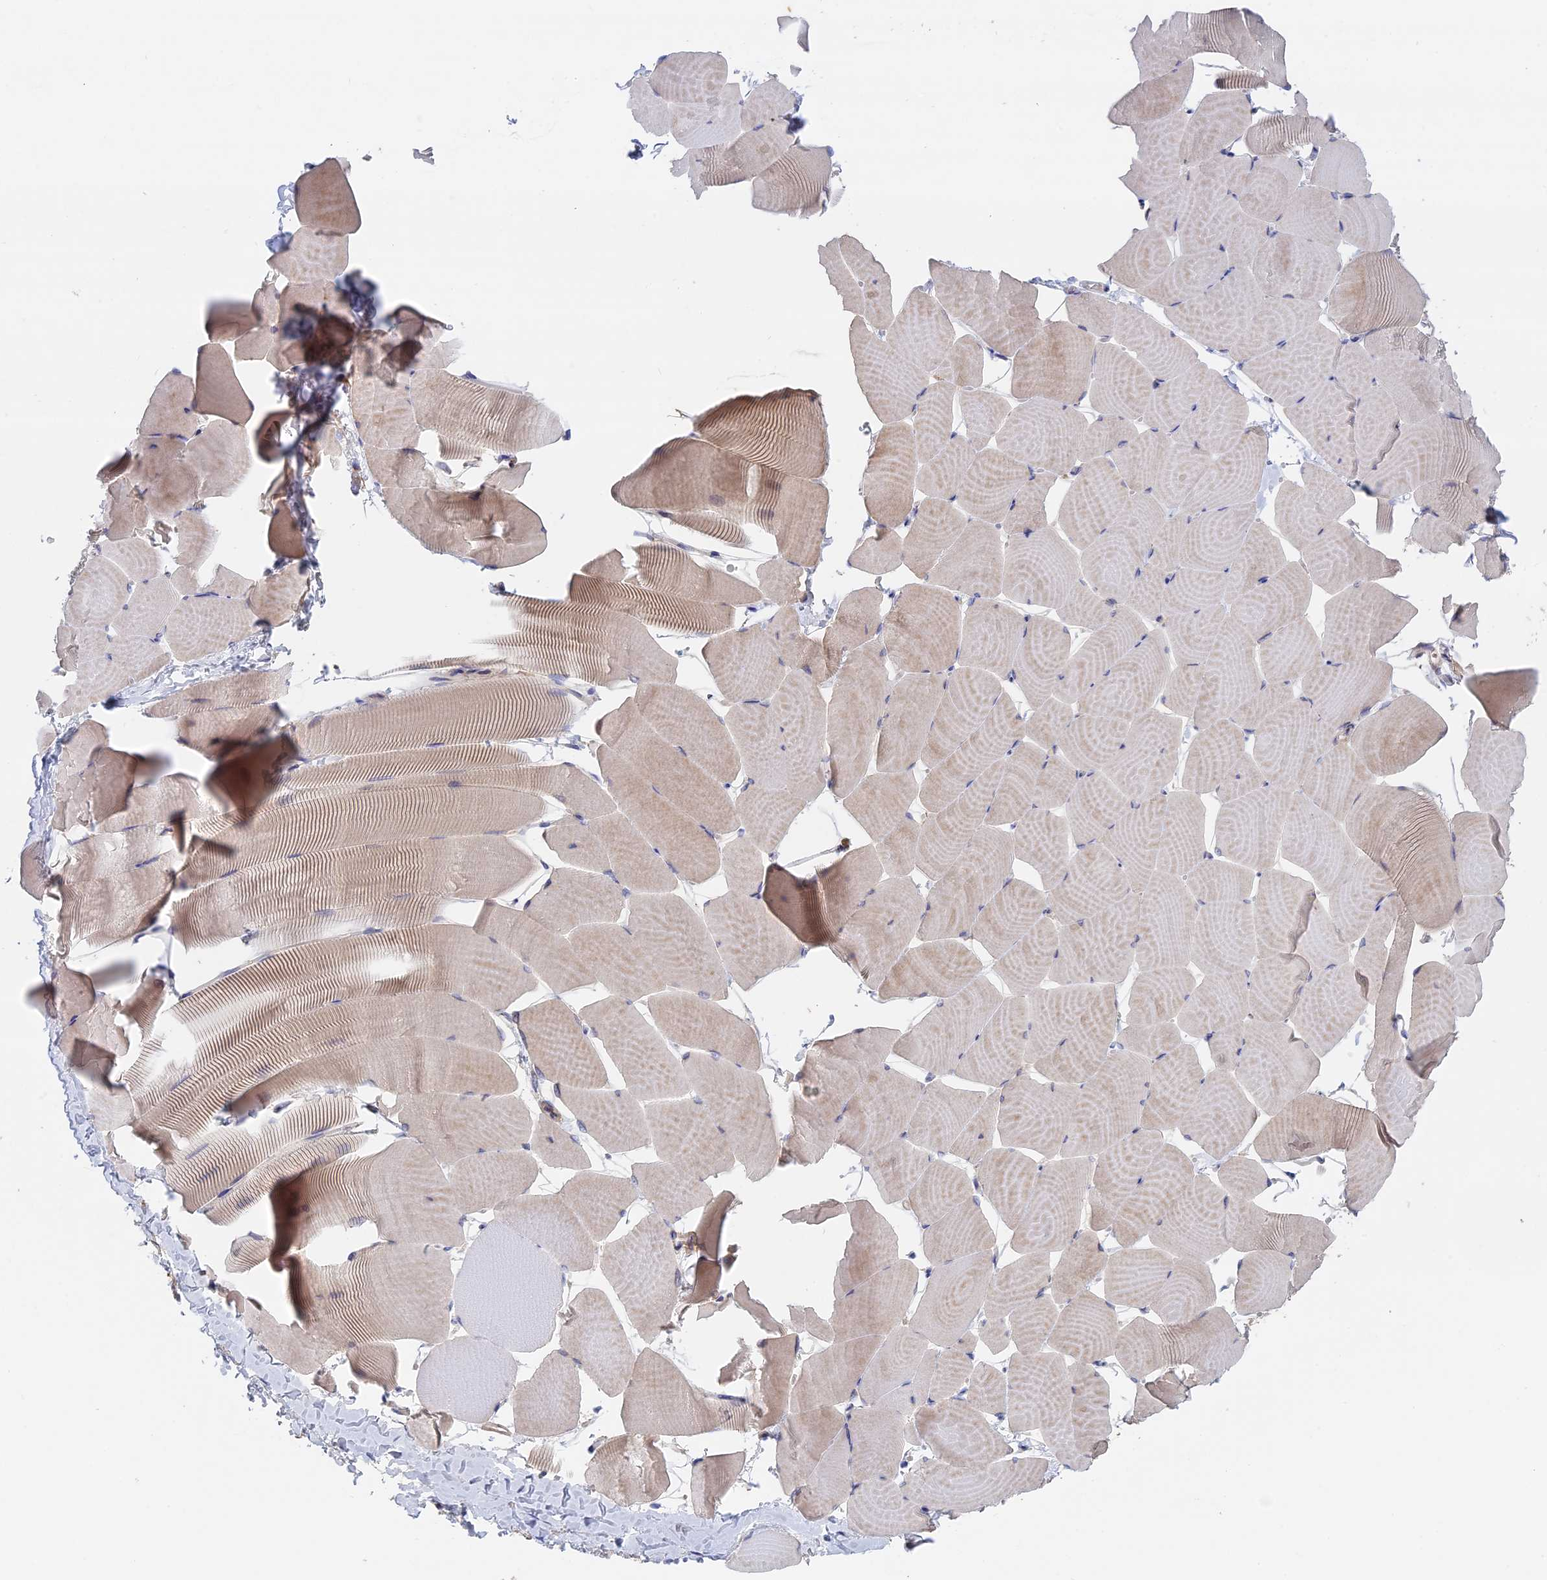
{"staining": {"intensity": "moderate", "quantity": "<25%", "location": "cytoplasmic/membranous"}, "tissue": "skeletal muscle", "cell_type": "Myocytes", "image_type": "normal", "snomed": [{"axis": "morphology", "description": "Normal tissue, NOS"}, {"axis": "topography", "description": "Skeletal muscle"}], "caption": "Immunohistochemistry (IHC) (DAB (3,3'-diaminobenzidine)) staining of benign skeletal muscle exhibits moderate cytoplasmic/membranous protein expression in about <25% of myocytes. Ihc stains the protein of interest in brown and the nuclei are stained blue.", "gene": "BLVRA", "patient": {"sex": "male", "age": 25}}